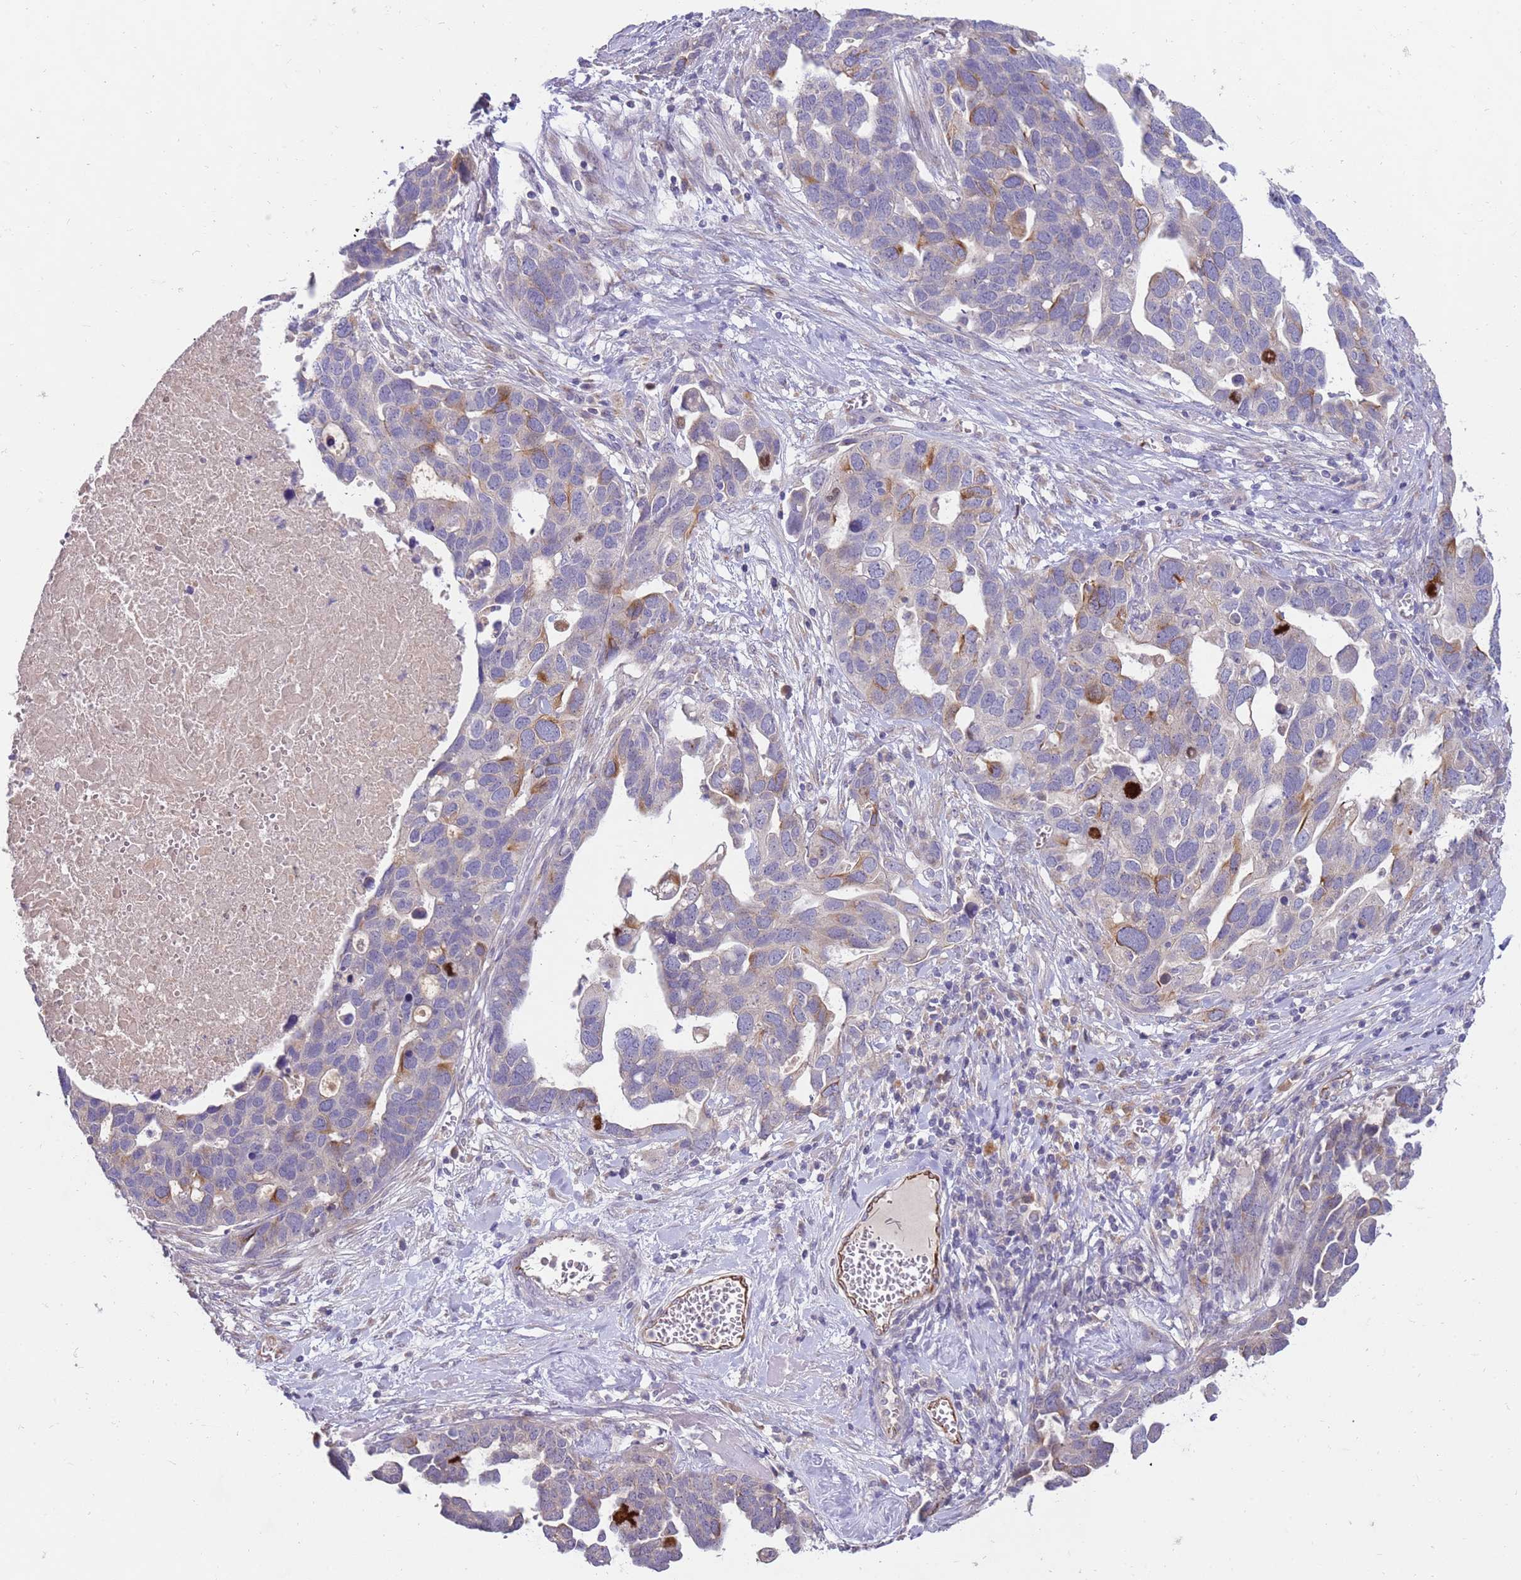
{"staining": {"intensity": "moderate", "quantity": "<25%", "location": "cytoplasmic/membranous"}, "tissue": "ovarian cancer", "cell_type": "Tumor cells", "image_type": "cancer", "snomed": [{"axis": "morphology", "description": "Cystadenocarcinoma, serous, NOS"}, {"axis": "topography", "description": "Ovary"}], "caption": "Immunohistochemistry photomicrograph of serous cystadenocarcinoma (ovarian) stained for a protein (brown), which displays low levels of moderate cytoplasmic/membranous staining in about <25% of tumor cells.", "gene": "NMUR2", "patient": {"sex": "female", "age": 54}}